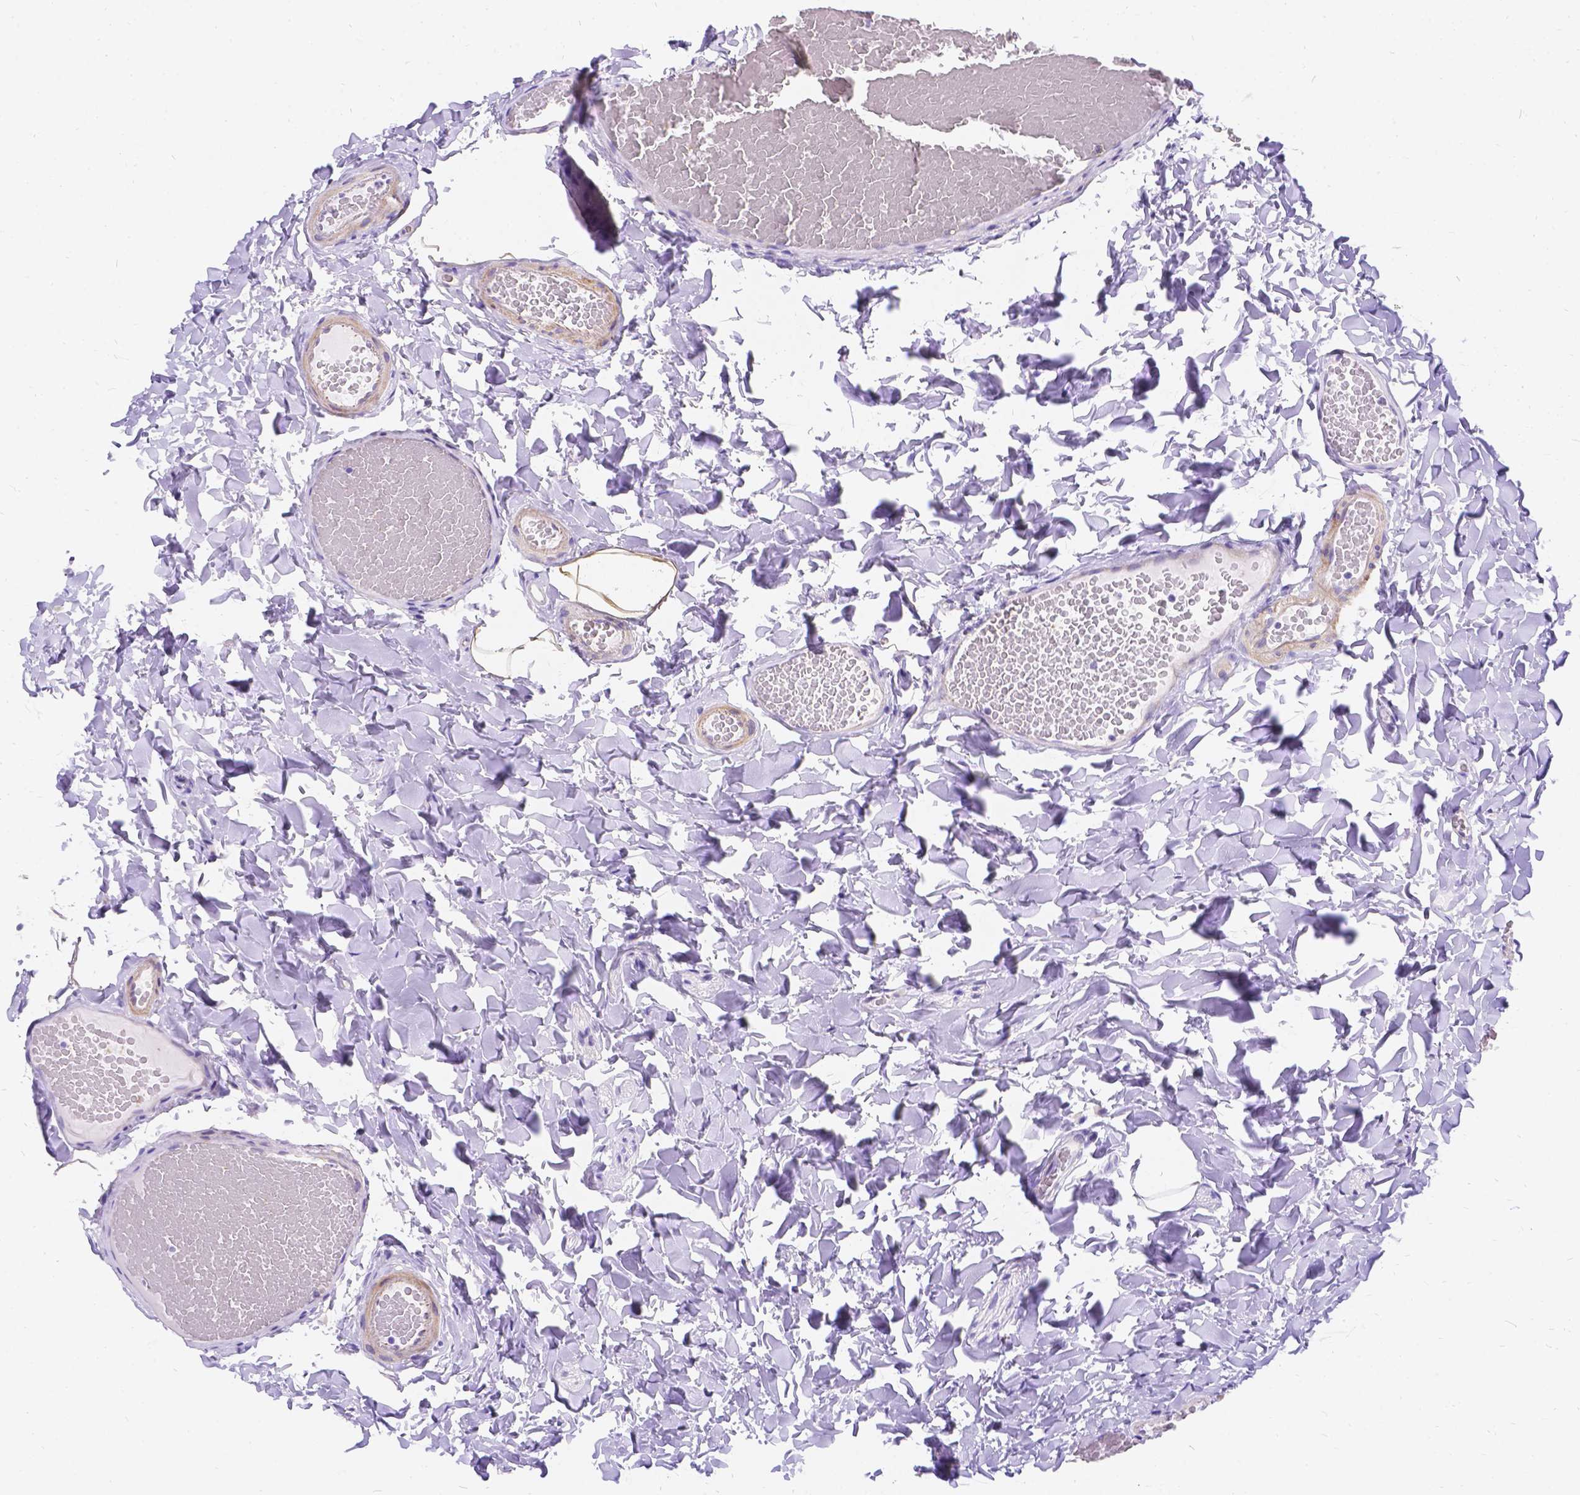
{"staining": {"intensity": "negative", "quantity": "none", "location": "none"}, "tissue": "colon", "cell_type": "Endothelial cells", "image_type": "normal", "snomed": [{"axis": "morphology", "description": "Normal tissue, NOS"}, {"axis": "topography", "description": "Colon"}], "caption": "An IHC photomicrograph of normal colon is shown. There is no staining in endothelial cells of colon. (DAB immunohistochemistry (IHC) visualized using brightfield microscopy, high magnification).", "gene": "PALS1", "patient": {"sex": "male", "age": 47}}